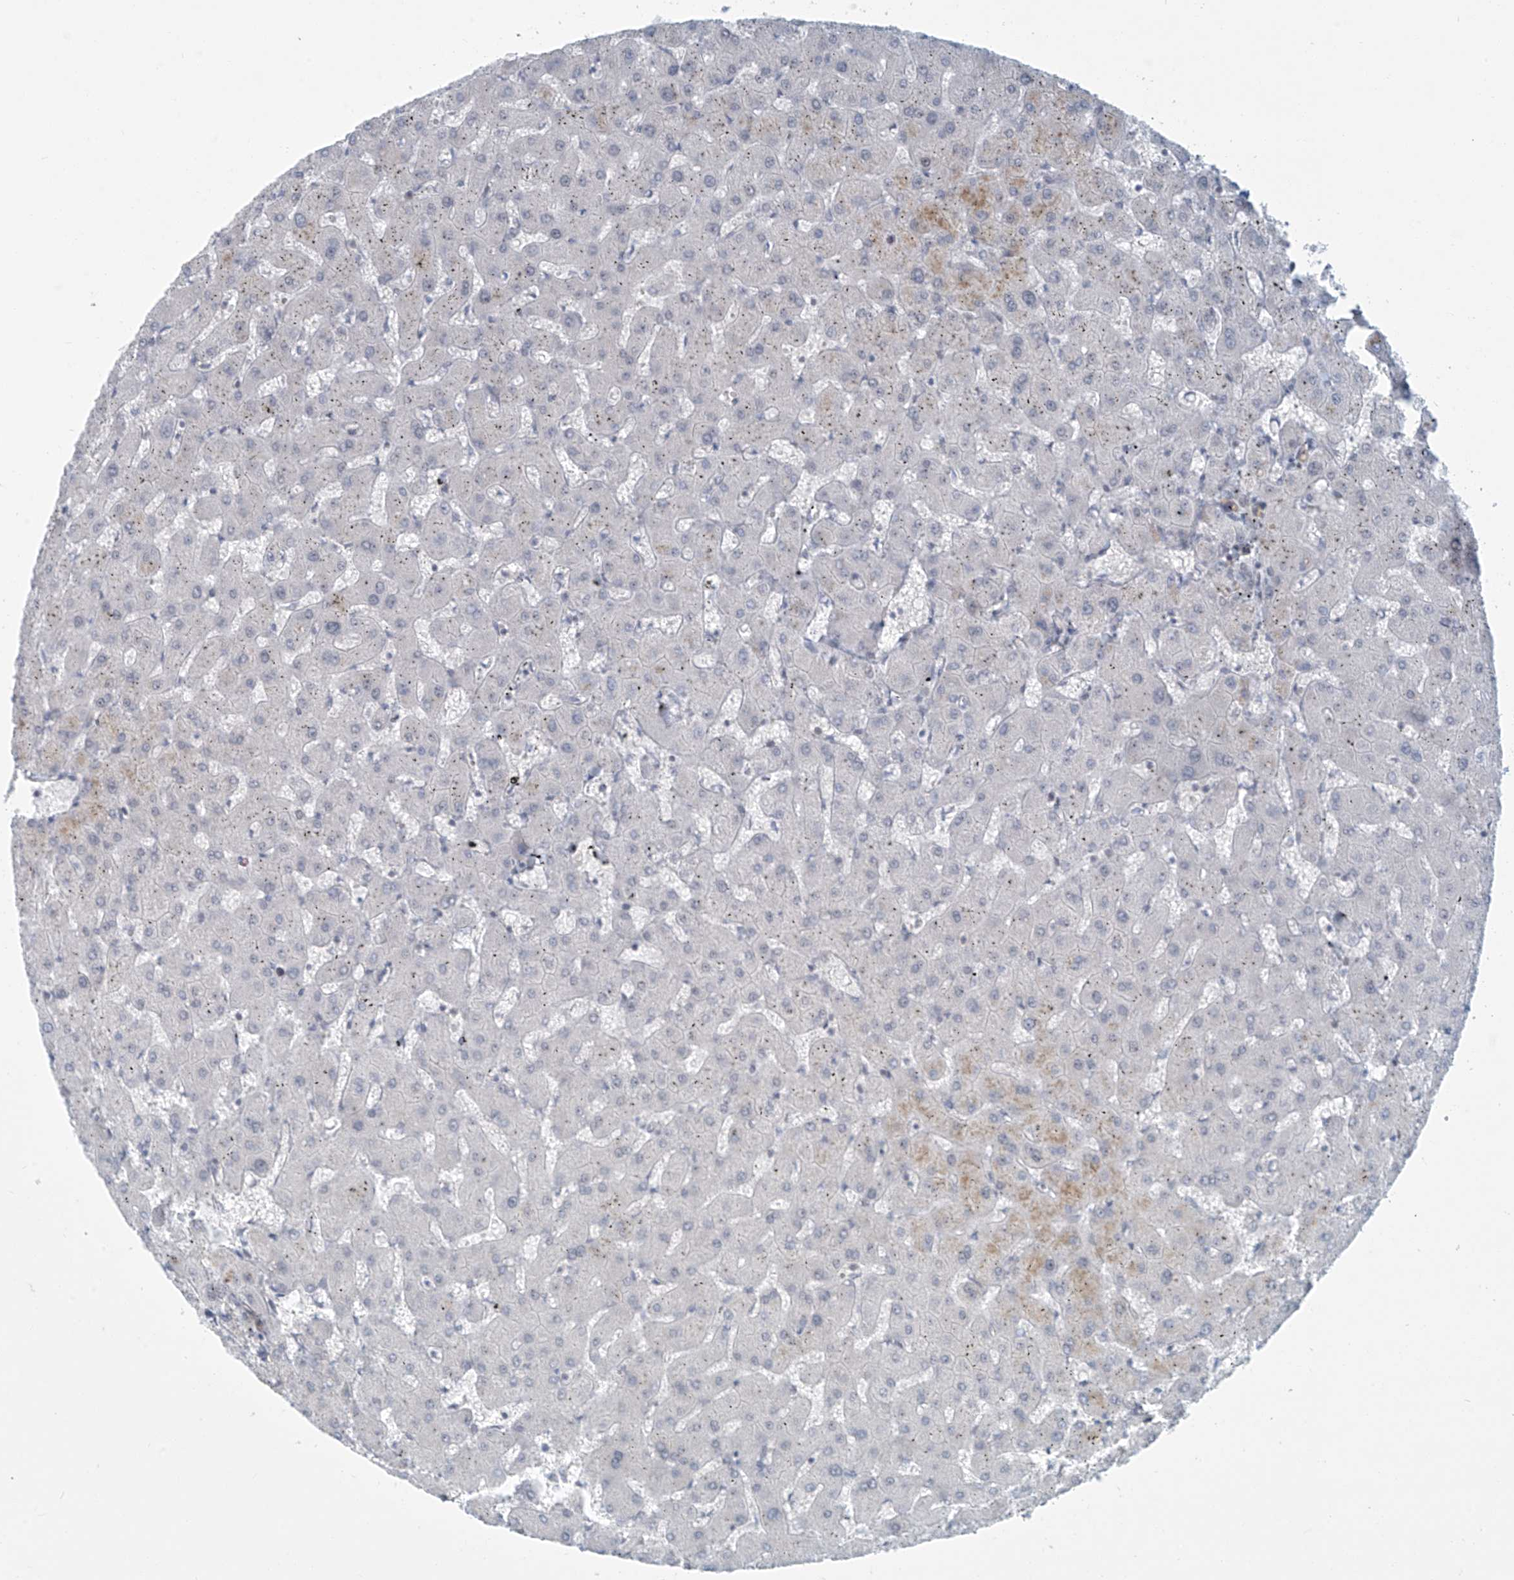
{"staining": {"intensity": "weak", "quantity": "<25%", "location": "nuclear"}, "tissue": "liver", "cell_type": "Cholangiocytes", "image_type": "normal", "snomed": [{"axis": "morphology", "description": "Normal tissue, NOS"}, {"axis": "topography", "description": "Liver"}], "caption": "This is a histopathology image of IHC staining of unremarkable liver, which shows no expression in cholangiocytes. (Brightfield microscopy of DAB (3,3'-diaminobenzidine) immunohistochemistry (IHC) at high magnification).", "gene": "ENSG00000257390", "patient": {"sex": "female", "age": 63}}